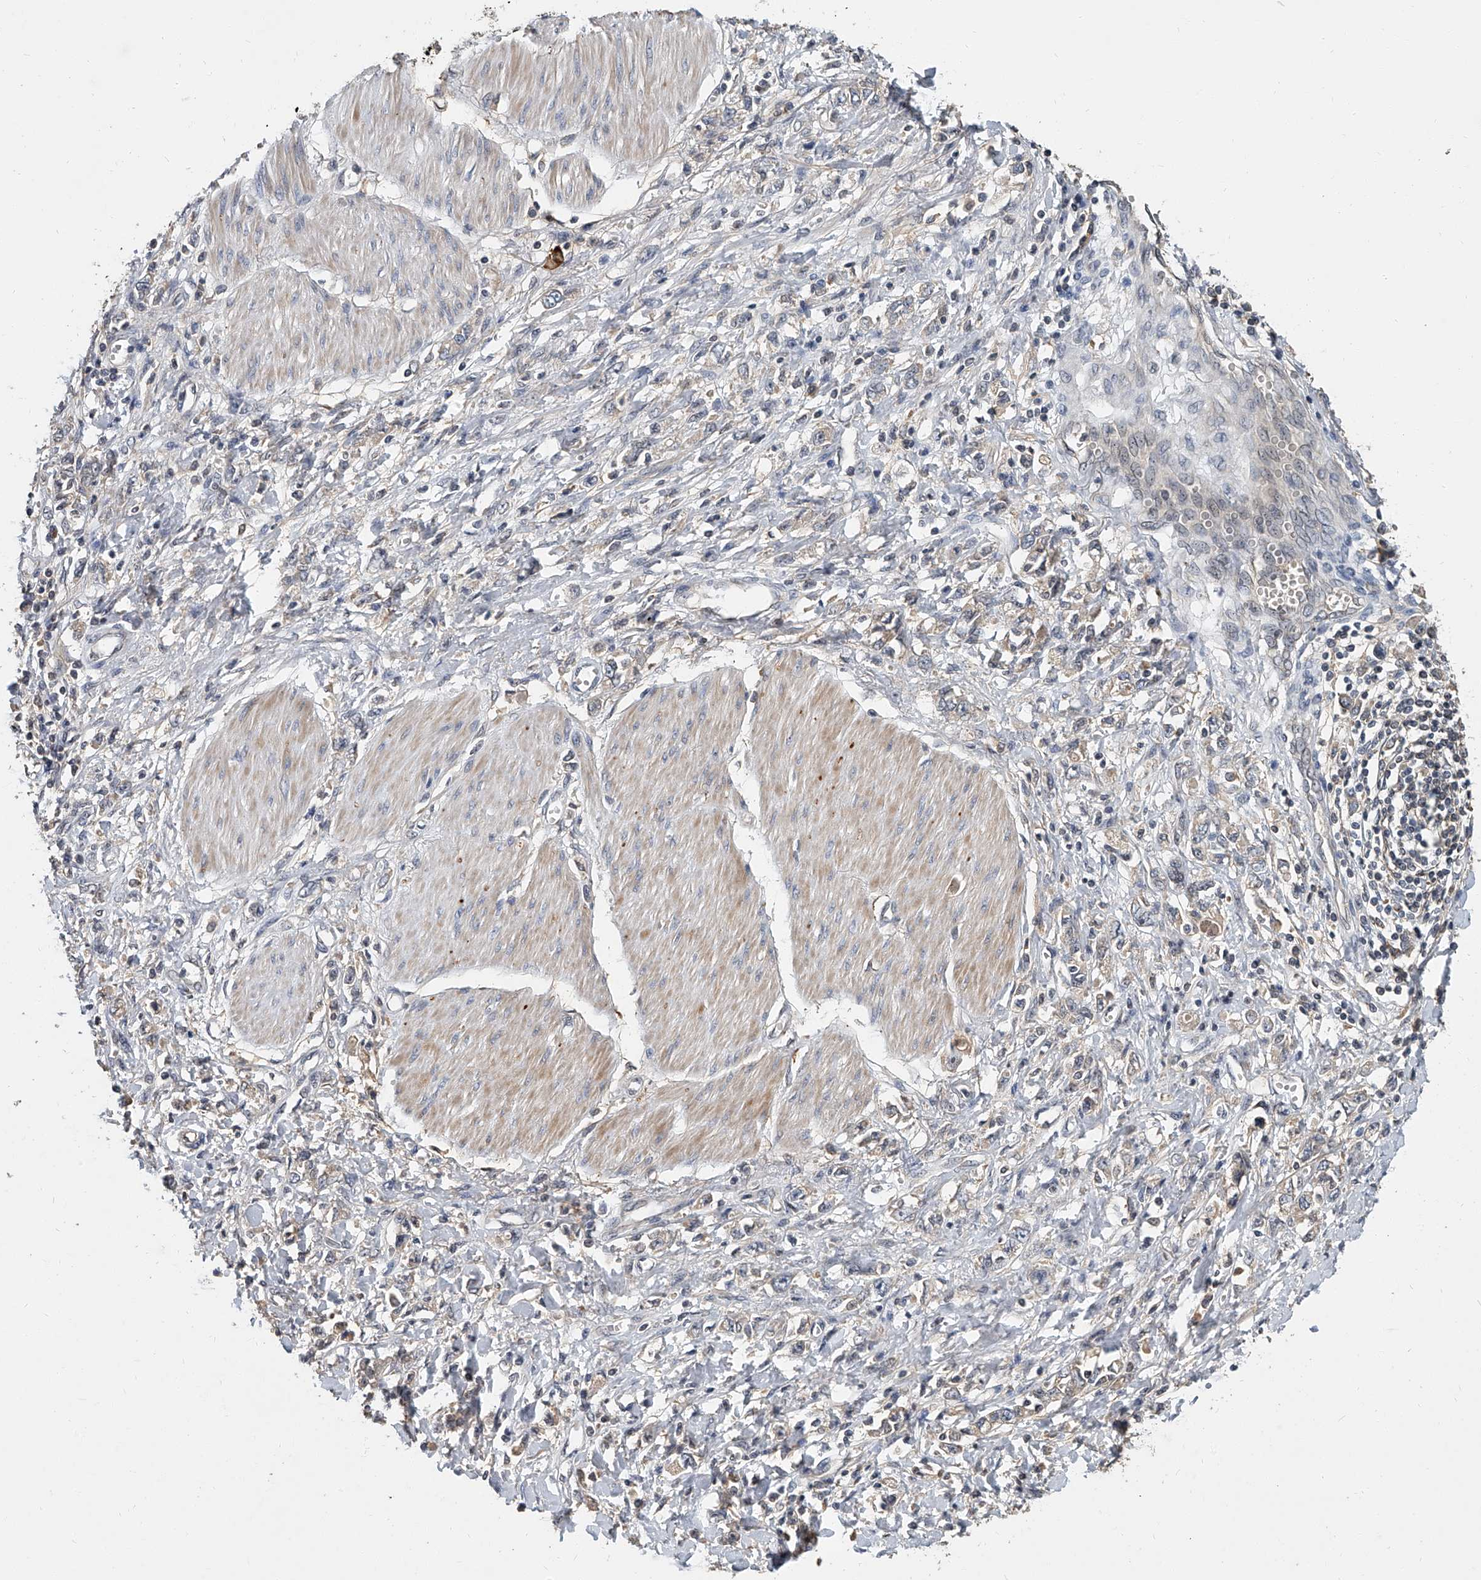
{"staining": {"intensity": "negative", "quantity": "none", "location": "none"}, "tissue": "stomach cancer", "cell_type": "Tumor cells", "image_type": "cancer", "snomed": [{"axis": "morphology", "description": "Adenocarcinoma, NOS"}, {"axis": "topography", "description": "Stomach"}], "caption": "Tumor cells show no significant staining in adenocarcinoma (stomach).", "gene": "JAG2", "patient": {"sex": "female", "age": 76}}